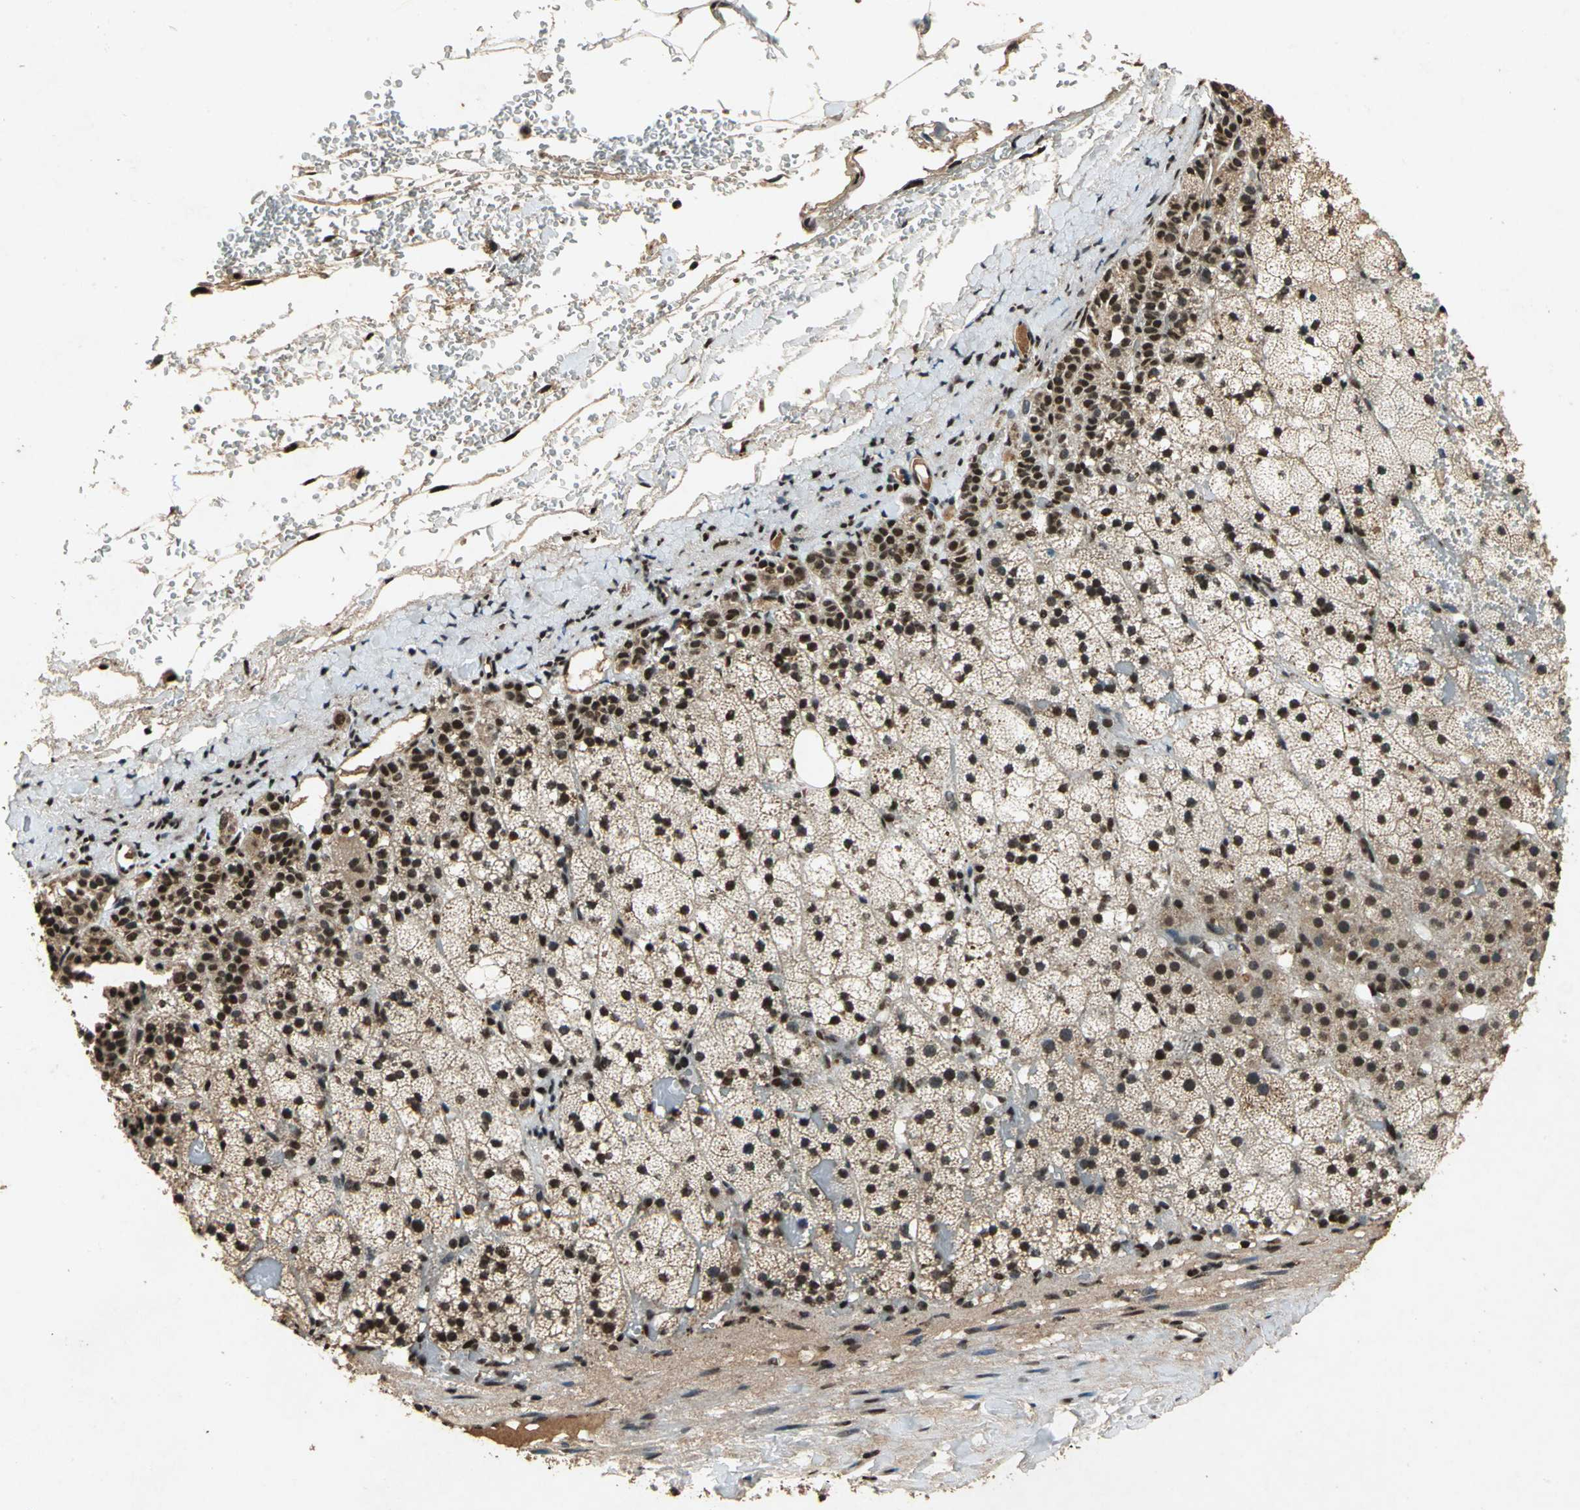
{"staining": {"intensity": "strong", "quantity": ">75%", "location": "nuclear"}, "tissue": "adrenal gland", "cell_type": "Glandular cells", "image_type": "normal", "snomed": [{"axis": "morphology", "description": "Normal tissue, NOS"}, {"axis": "topography", "description": "Adrenal gland"}], "caption": "Approximately >75% of glandular cells in normal adrenal gland reveal strong nuclear protein positivity as visualized by brown immunohistochemical staining.", "gene": "MTA2", "patient": {"sex": "male", "age": 35}}